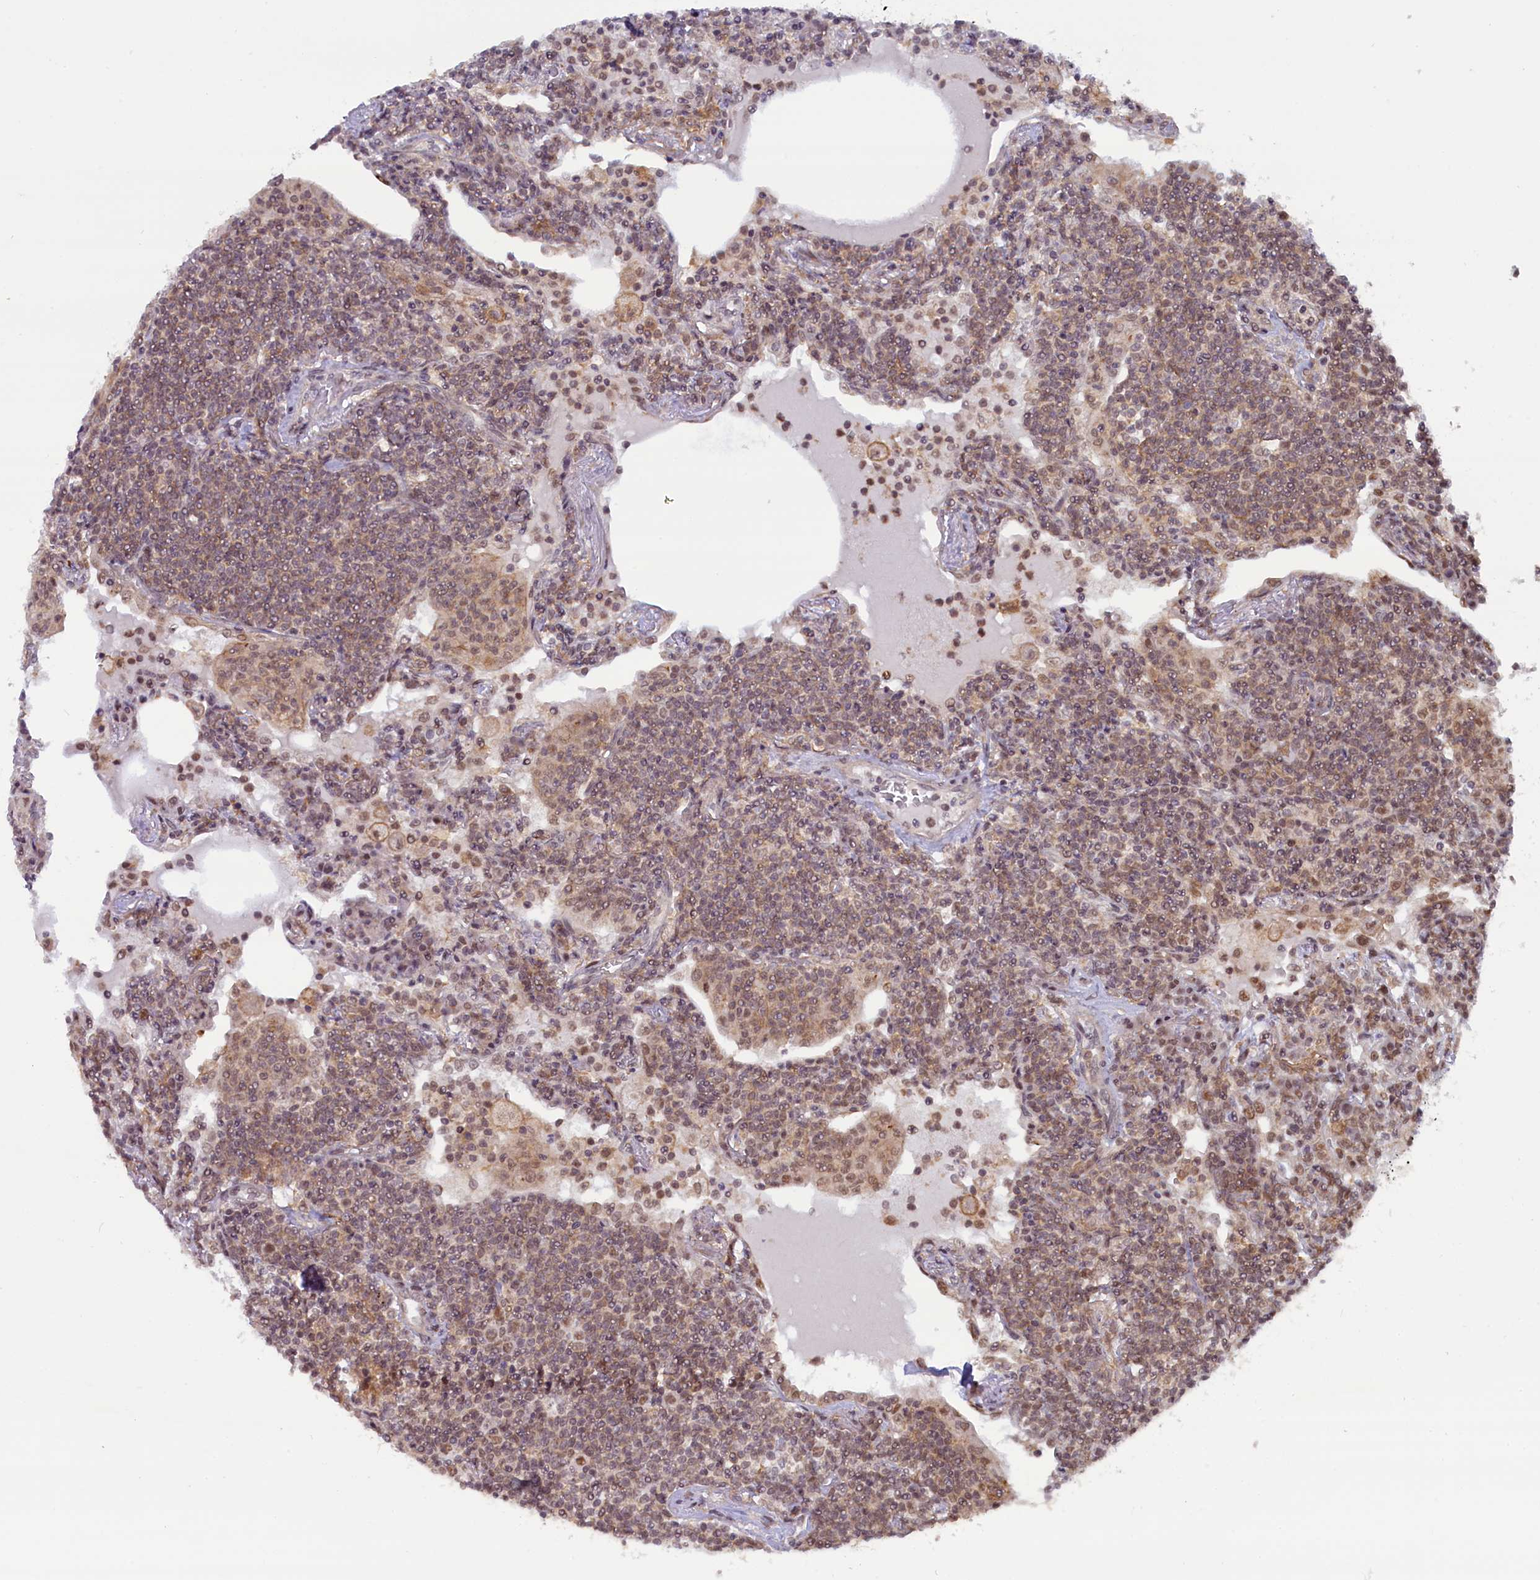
{"staining": {"intensity": "weak", "quantity": ">75%", "location": "nuclear"}, "tissue": "lymphoma", "cell_type": "Tumor cells", "image_type": "cancer", "snomed": [{"axis": "morphology", "description": "Malignant lymphoma, non-Hodgkin's type, Low grade"}, {"axis": "topography", "description": "Lung"}], "caption": "Tumor cells demonstrate low levels of weak nuclear positivity in approximately >75% of cells in malignant lymphoma, non-Hodgkin's type (low-grade). (brown staining indicates protein expression, while blue staining denotes nuclei).", "gene": "FCHO1", "patient": {"sex": "female", "age": 71}}